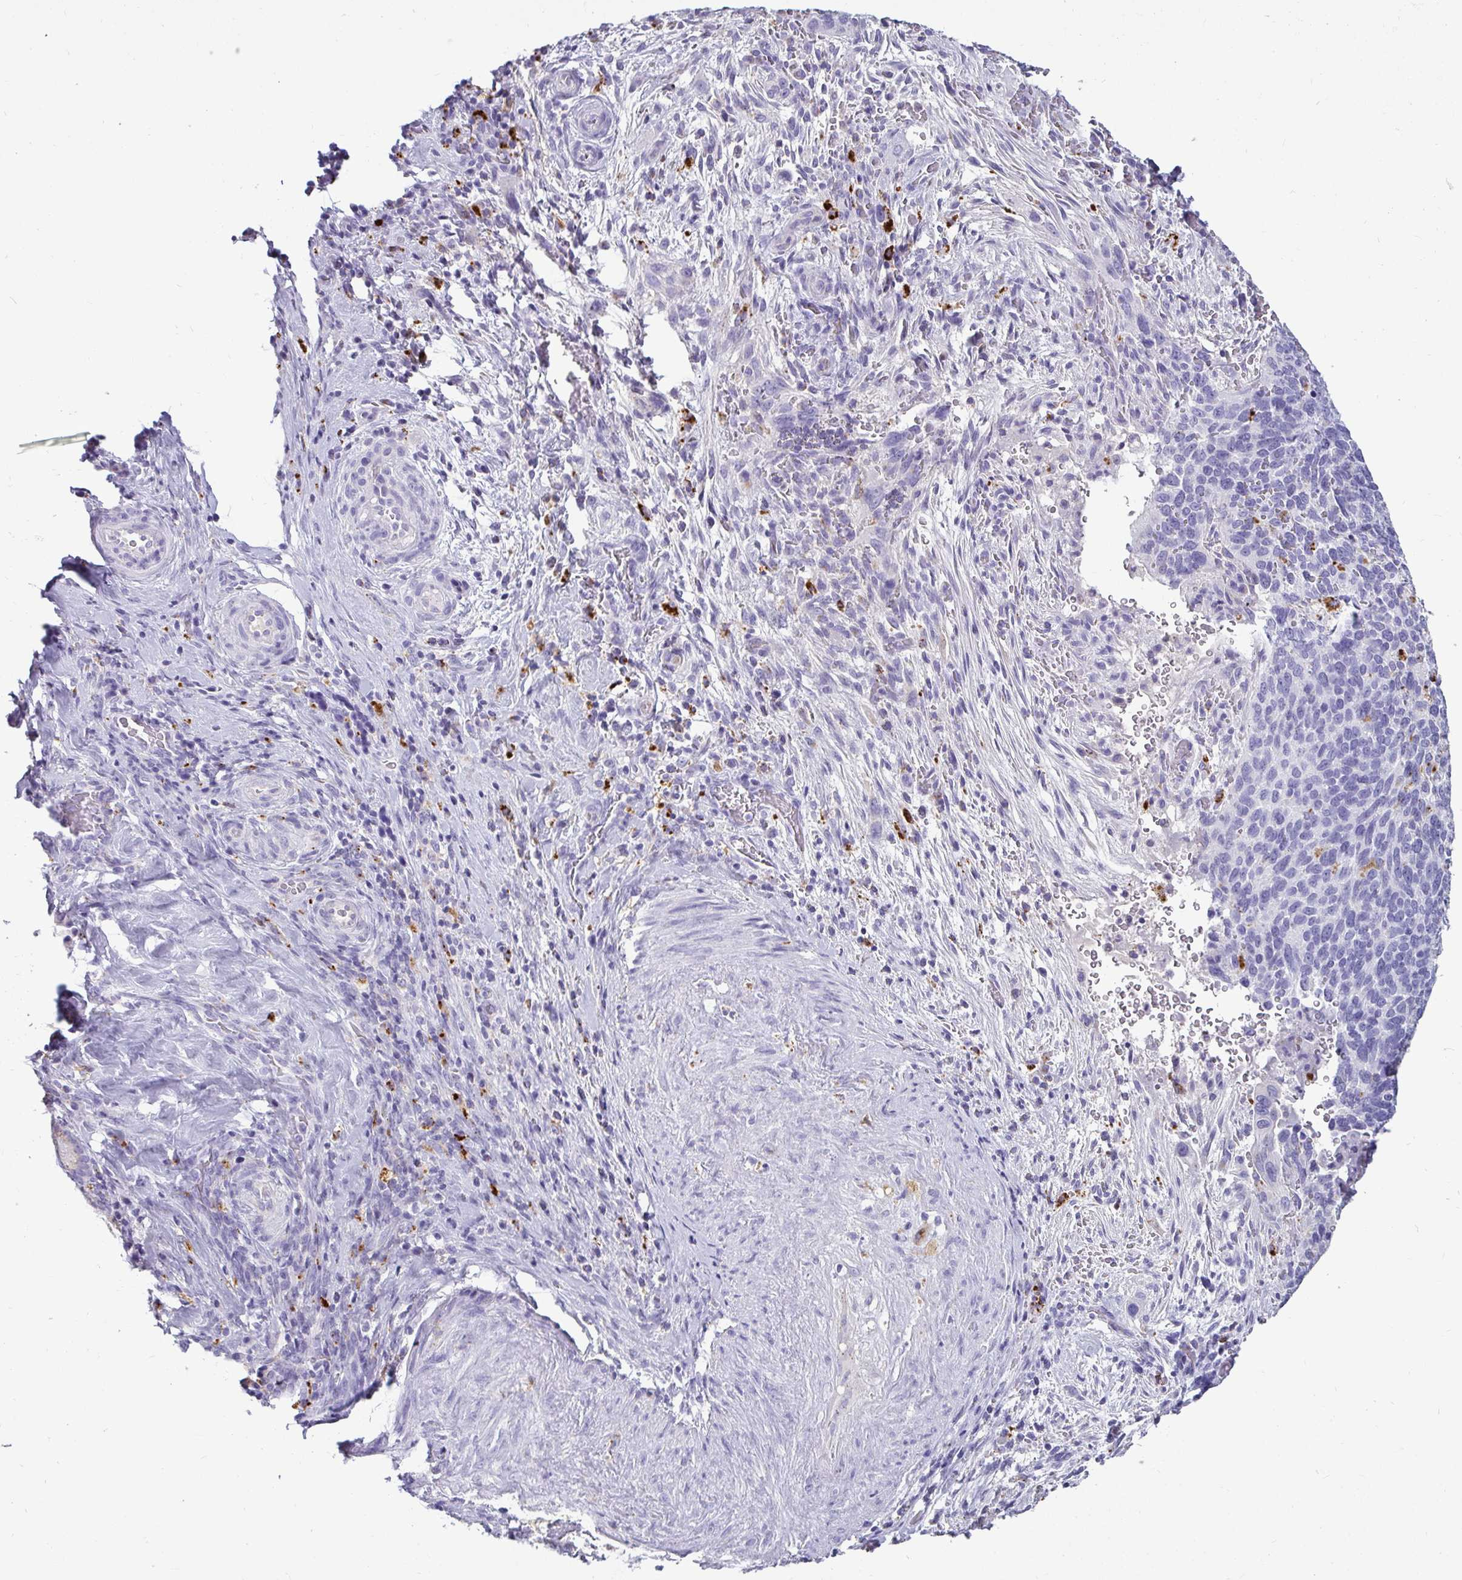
{"staining": {"intensity": "negative", "quantity": "none", "location": "none"}, "tissue": "cervical cancer", "cell_type": "Tumor cells", "image_type": "cancer", "snomed": [{"axis": "morphology", "description": "Squamous cell carcinoma, NOS"}, {"axis": "topography", "description": "Cervix"}], "caption": "The histopathology image reveals no staining of tumor cells in squamous cell carcinoma (cervical).", "gene": "CTSZ", "patient": {"sex": "female", "age": 51}}